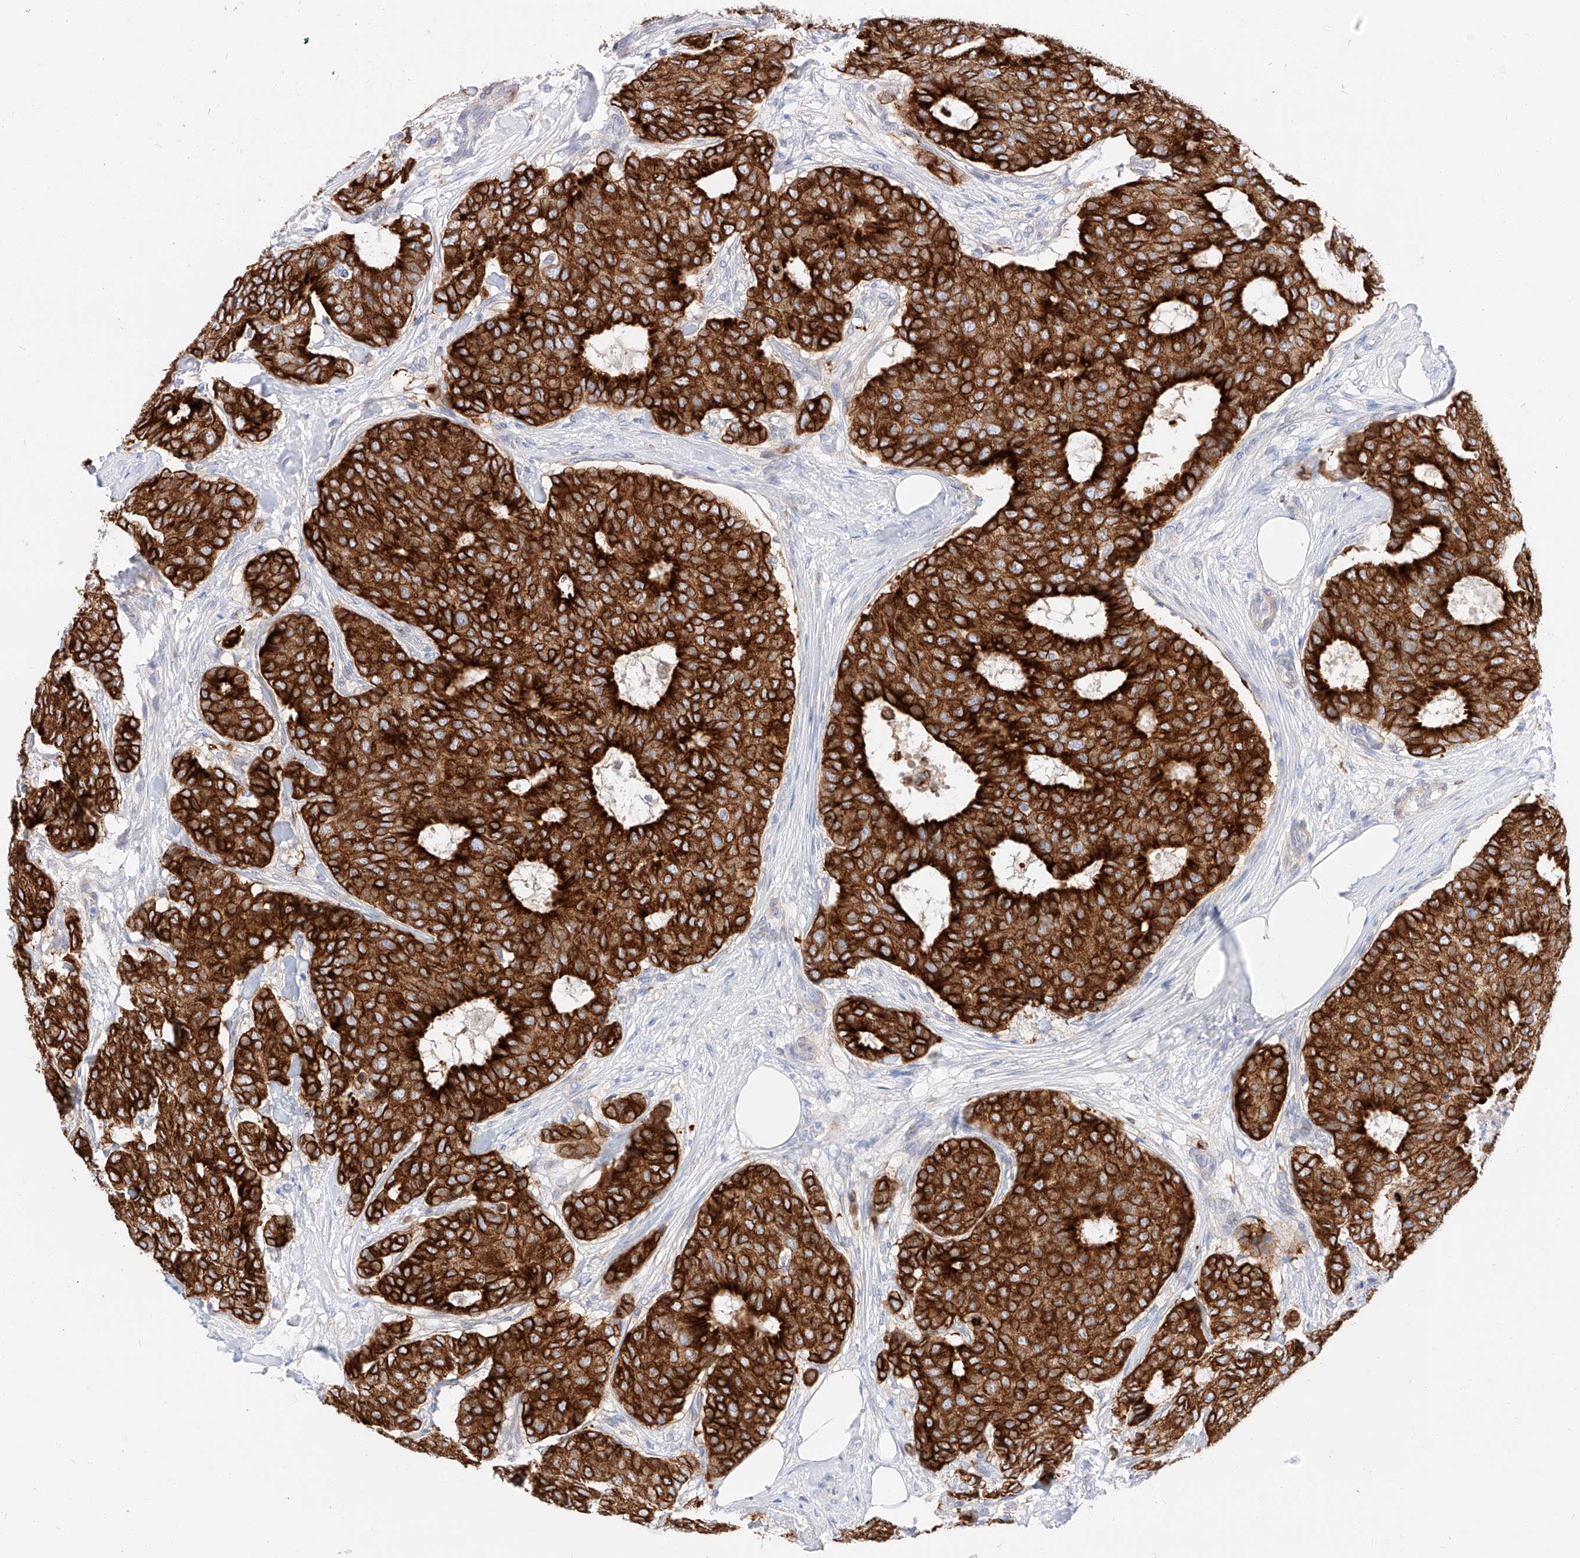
{"staining": {"intensity": "strong", "quantity": ">75%", "location": "cytoplasmic/membranous"}, "tissue": "breast cancer", "cell_type": "Tumor cells", "image_type": "cancer", "snomed": [{"axis": "morphology", "description": "Duct carcinoma"}, {"axis": "topography", "description": "Breast"}], "caption": "An IHC photomicrograph of neoplastic tissue is shown. Protein staining in brown labels strong cytoplasmic/membranous positivity in breast cancer (invasive ductal carcinoma) within tumor cells.", "gene": "MAP7", "patient": {"sex": "female", "age": 75}}